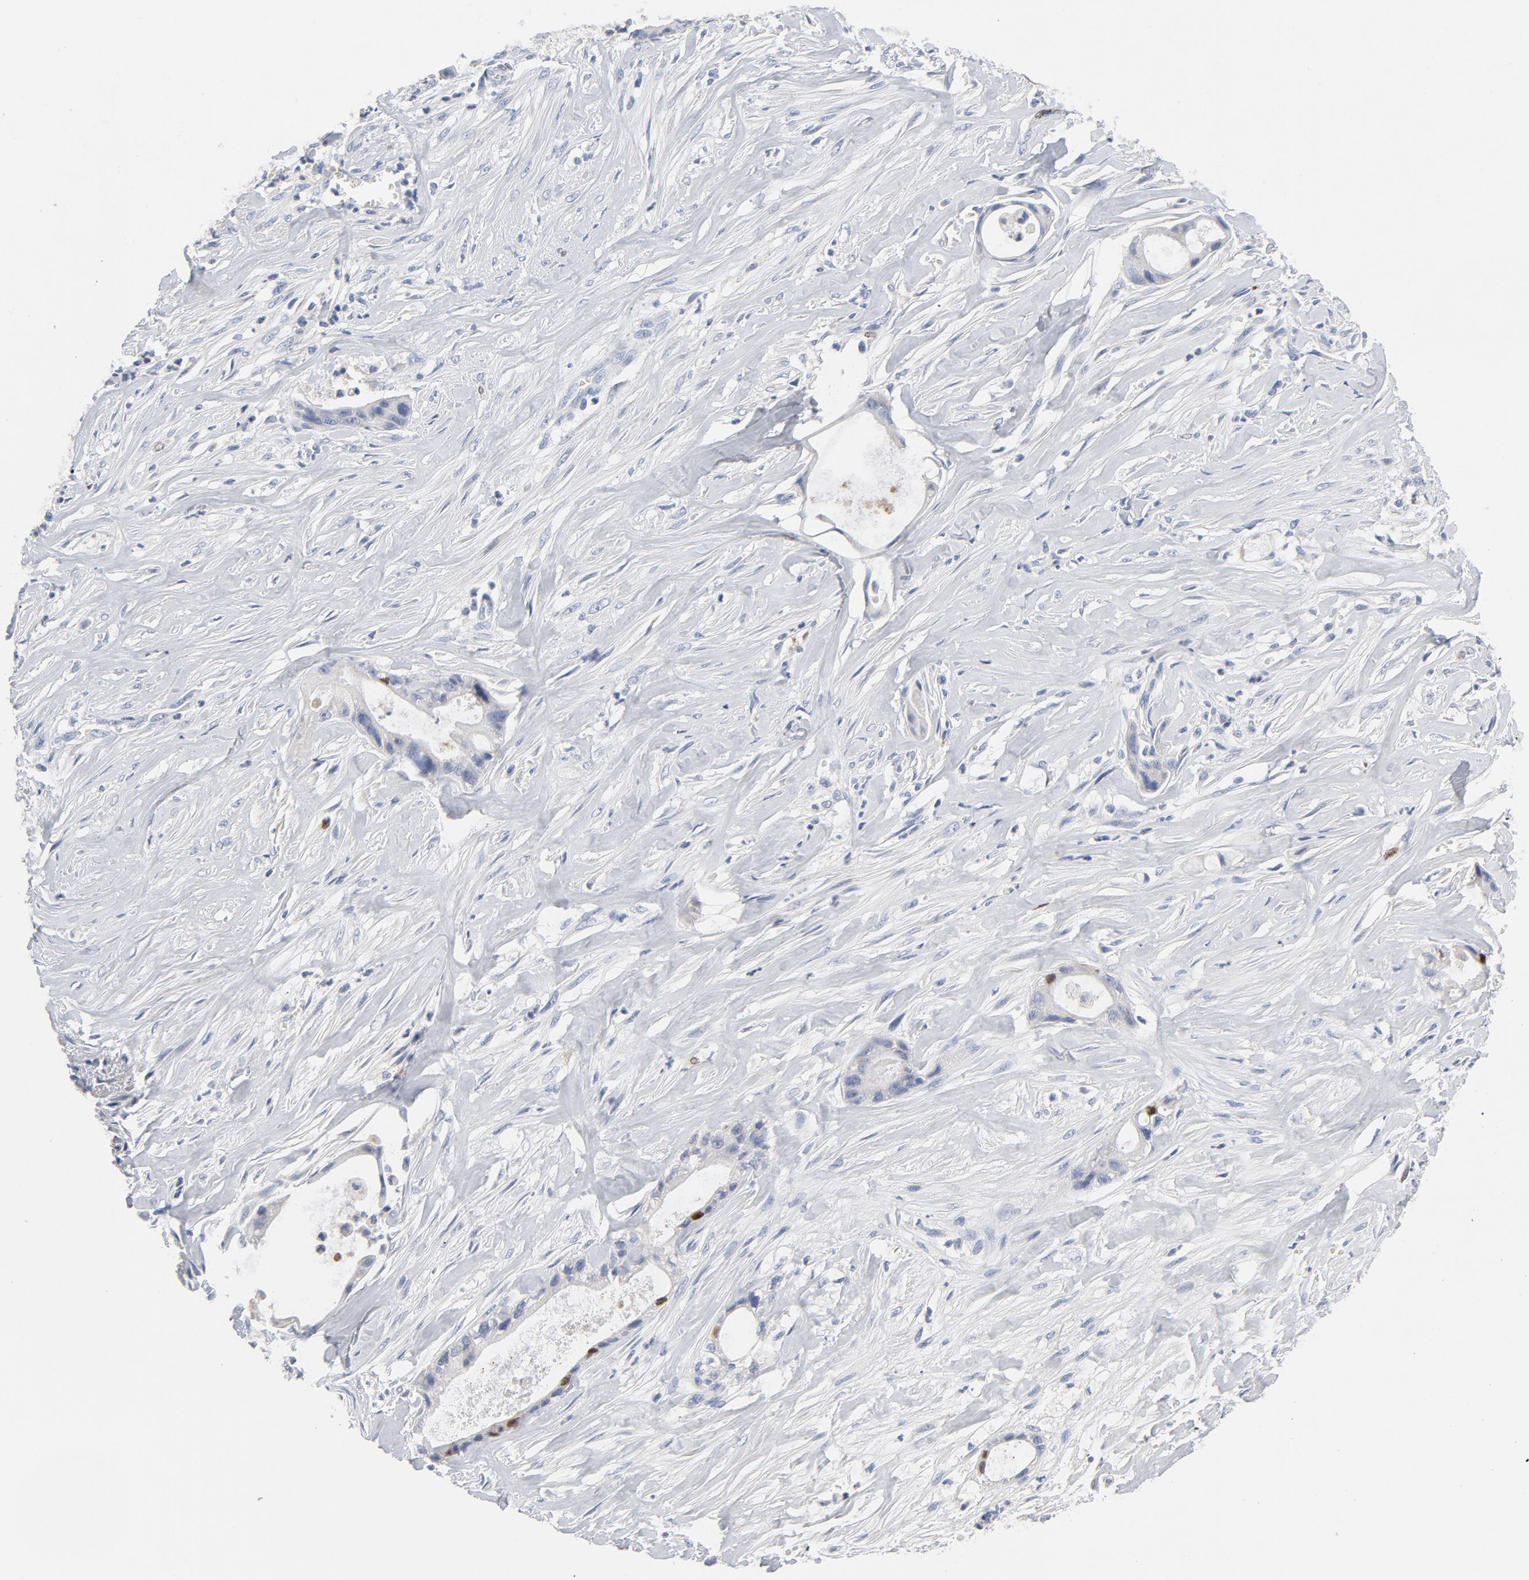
{"staining": {"intensity": "moderate", "quantity": "<25%", "location": "nuclear"}, "tissue": "liver cancer", "cell_type": "Tumor cells", "image_type": "cancer", "snomed": [{"axis": "morphology", "description": "Cholangiocarcinoma"}, {"axis": "topography", "description": "Liver"}], "caption": "Moderate nuclear protein expression is seen in about <25% of tumor cells in liver cancer (cholangiocarcinoma).", "gene": "BIRC5", "patient": {"sex": "female", "age": 55}}